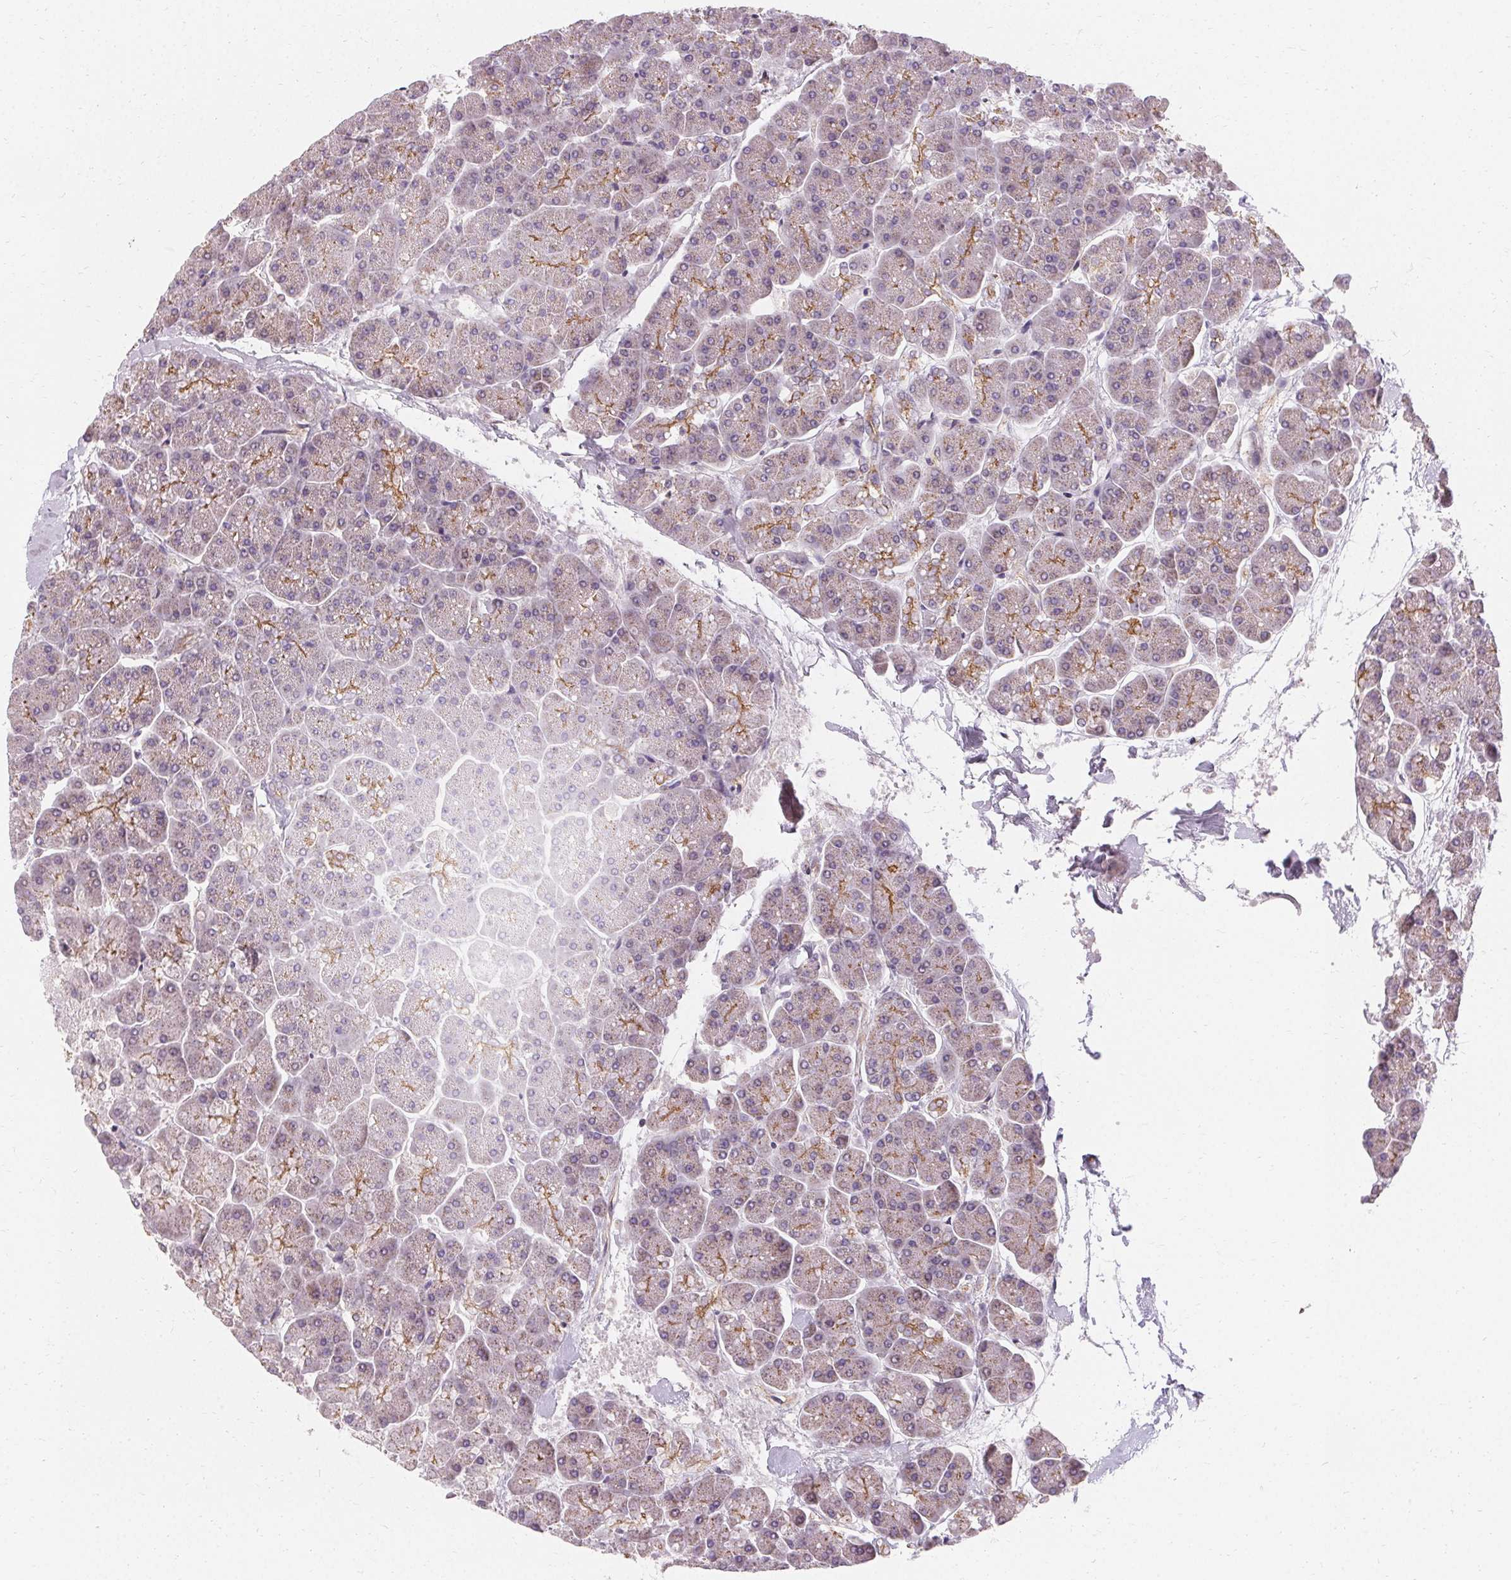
{"staining": {"intensity": "moderate", "quantity": "<25%", "location": "cytoplasmic/membranous"}, "tissue": "pancreas", "cell_type": "Exocrine glandular cells", "image_type": "normal", "snomed": [{"axis": "morphology", "description": "Normal tissue, NOS"}, {"axis": "topography", "description": "Pancreas"}, {"axis": "topography", "description": "Peripheral nerve tissue"}], "caption": "Immunohistochemical staining of unremarkable human pancreas exhibits low levels of moderate cytoplasmic/membranous expression in about <25% of exocrine glandular cells. (brown staining indicates protein expression, while blue staining denotes nuclei).", "gene": "APLP1", "patient": {"sex": "male", "age": 54}}